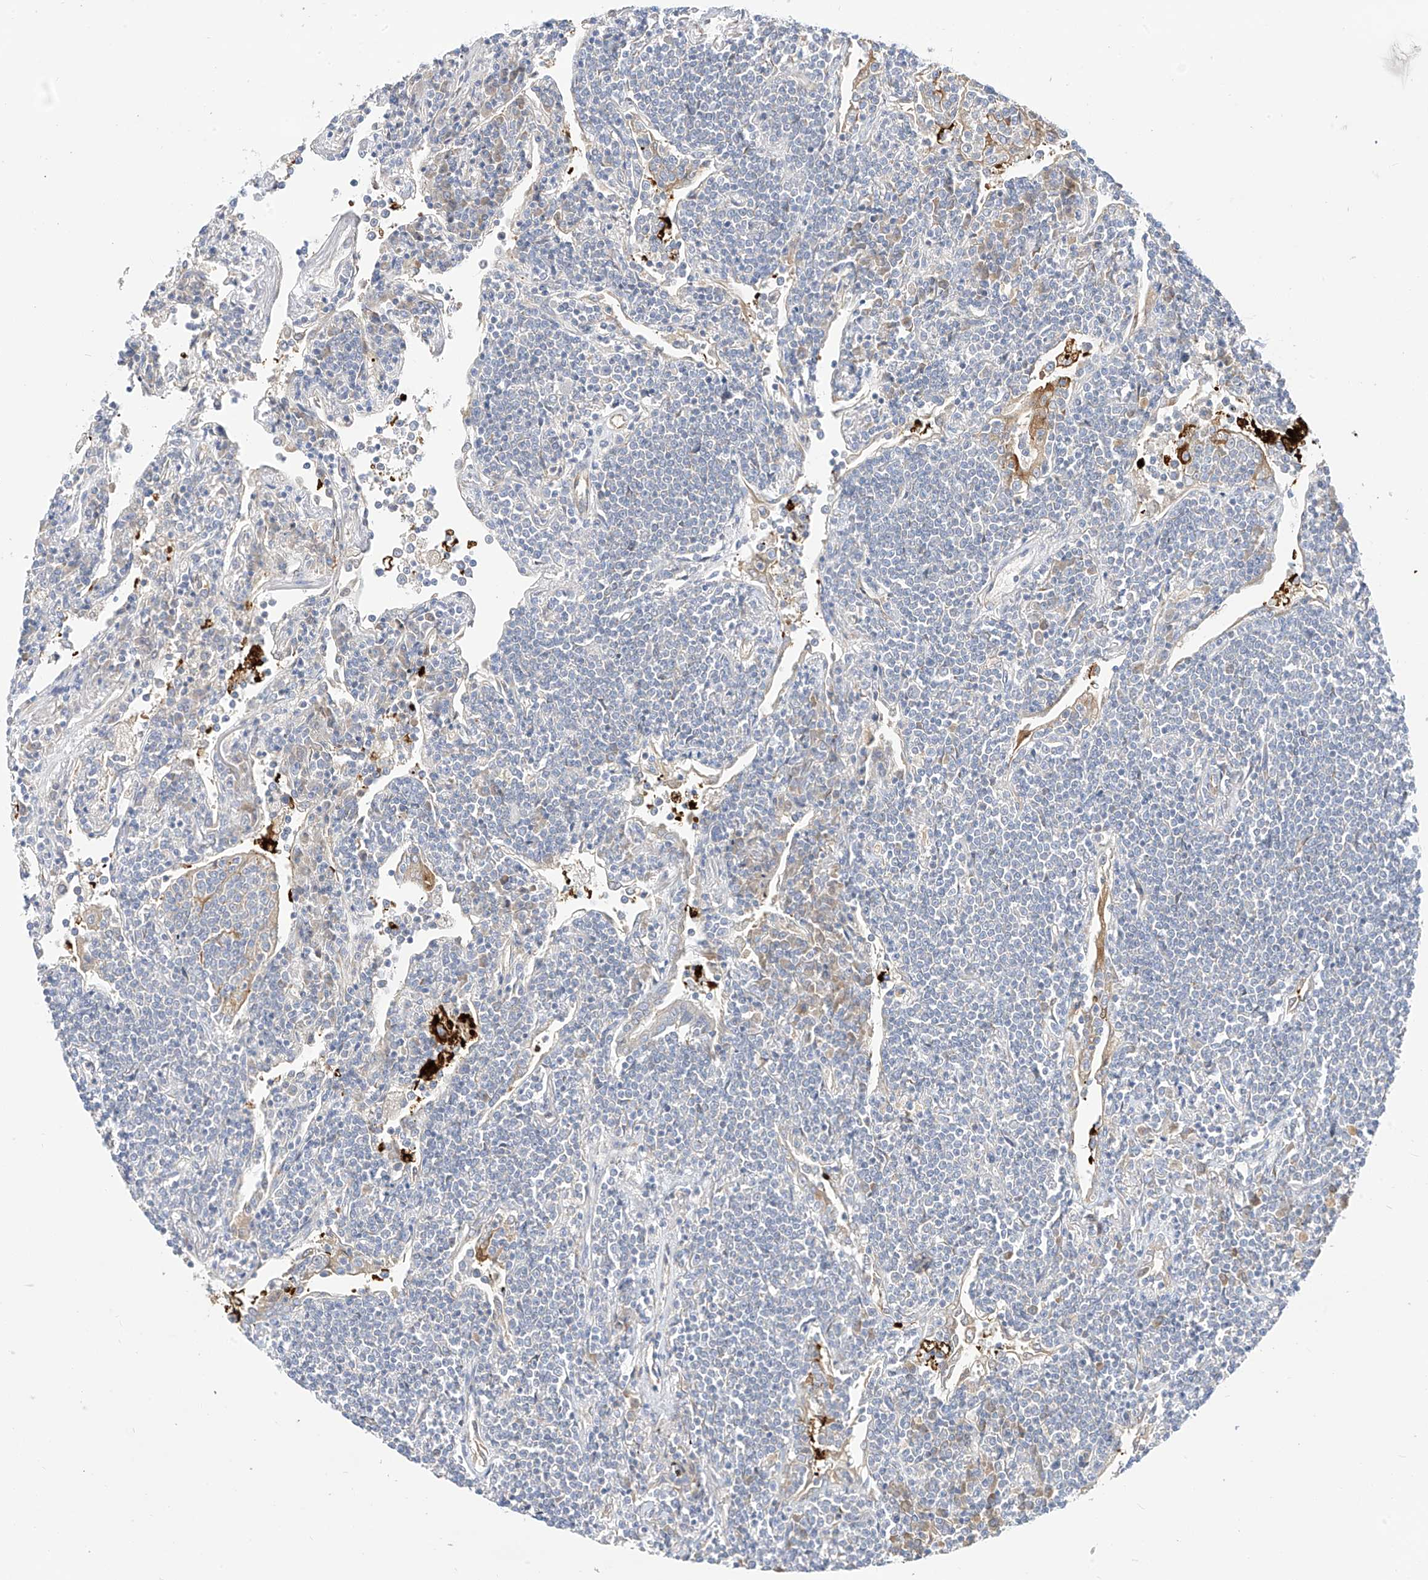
{"staining": {"intensity": "negative", "quantity": "none", "location": "none"}, "tissue": "lymphoma", "cell_type": "Tumor cells", "image_type": "cancer", "snomed": [{"axis": "morphology", "description": "Malignant lymphoma, non-Hodgkin's type, Low grade"}, {"axis": "topography", "description": "Lung"}], "caption": "IHC photomicrograph of neoplastic tissue: lymphoma stained with DAB demonstrates no significant protein expression in tumor cells.", "gene": "RASA2", "patient": {"sex": "female", "age": 71}}